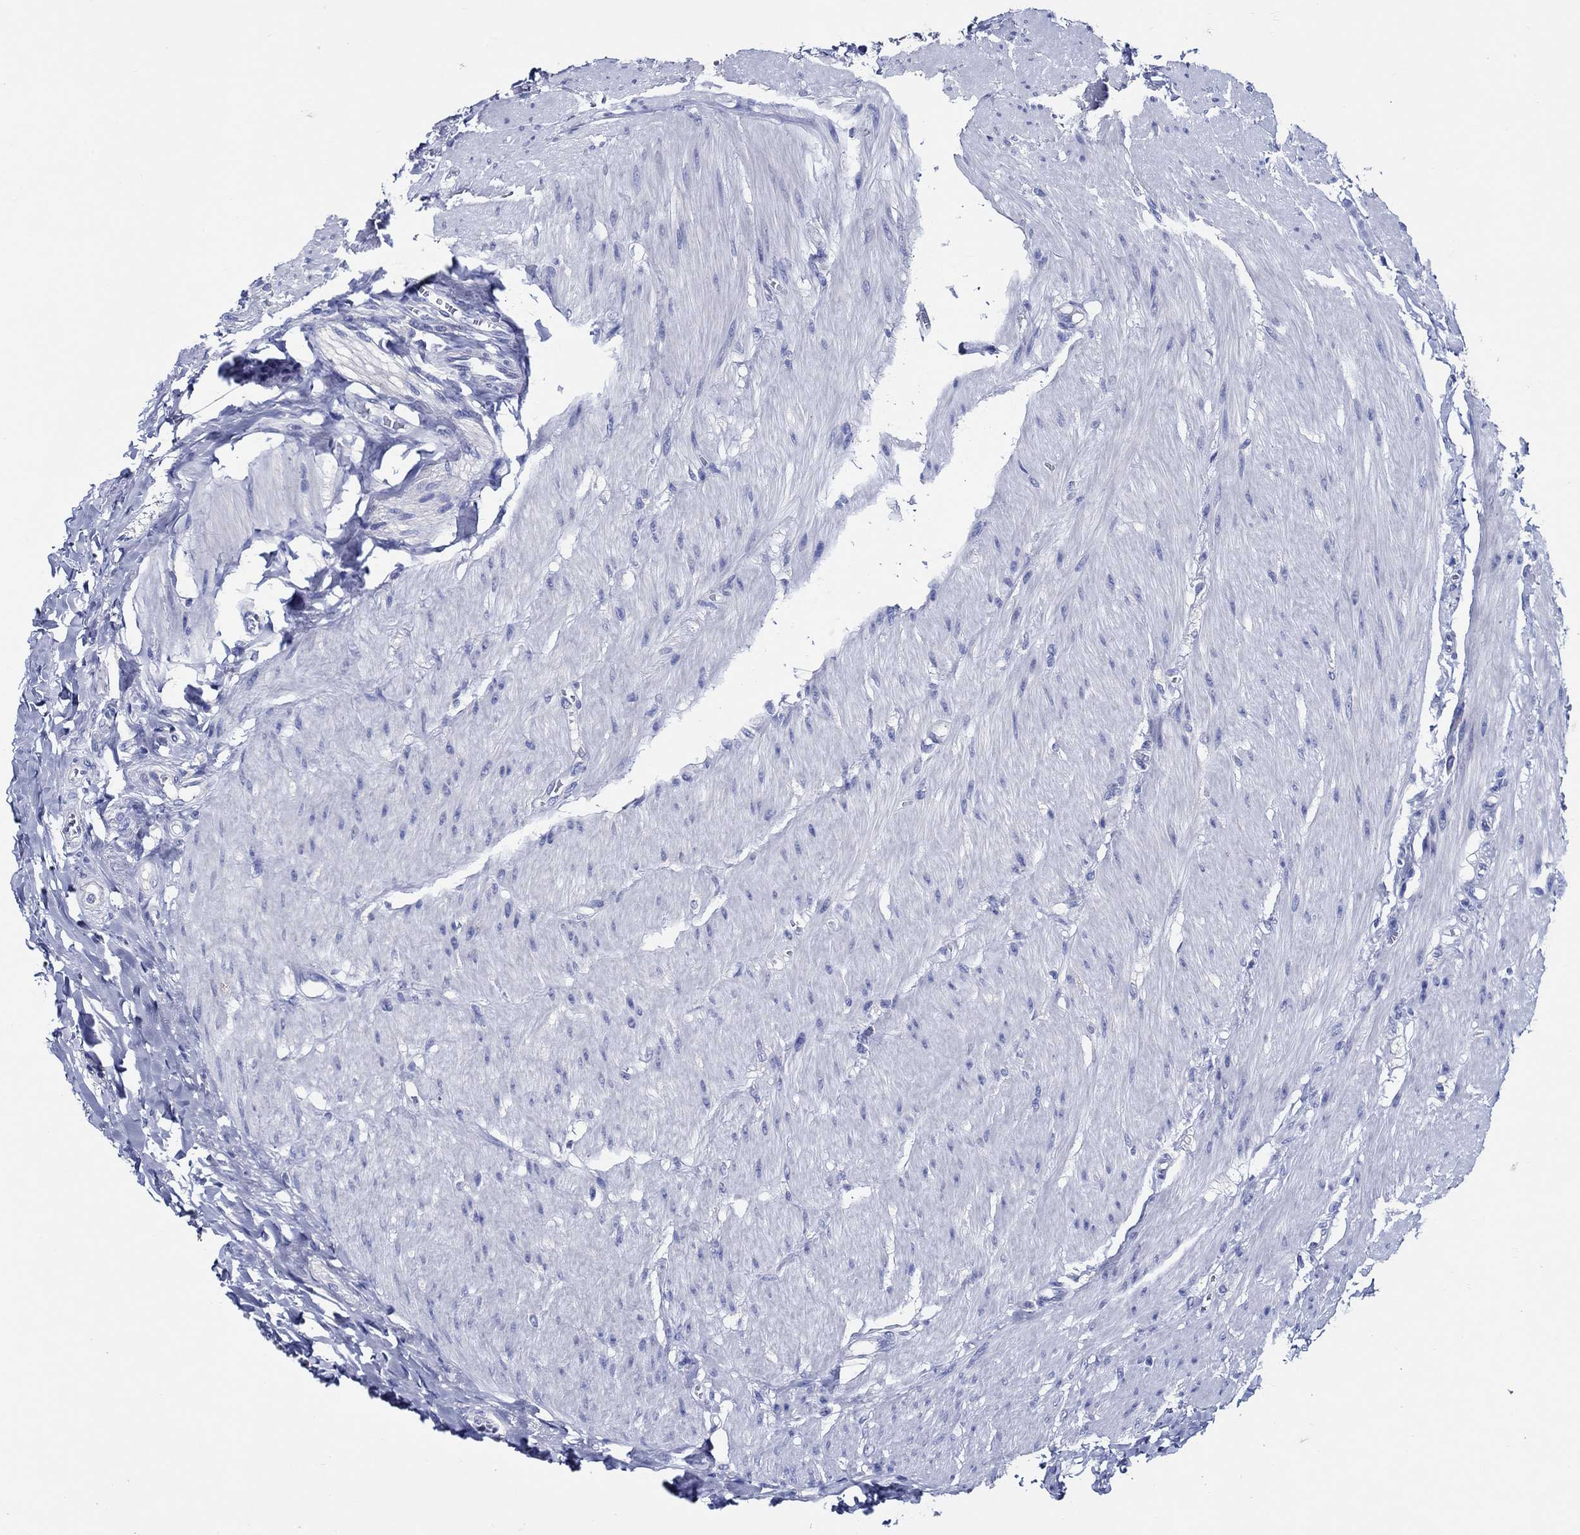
{"staining": {"intensity": "negative", "quantity": "none", "location": "none"}, "tissue": "colon", "cell_type": "Endothelial cells", "image_type": "normal", "snomed": [{"axis": "morphology", "description": "Normal tissue, NOS"}, {"axis": "topography", "description": "Colon"}], "caption": "Photomicrograph shows no protein expression in endothelial cells of normal colon. (DAB immunohistochemistry, high magnification).", "gene": "SKOR1", "patient": {"sex": "female", "age": 65}}